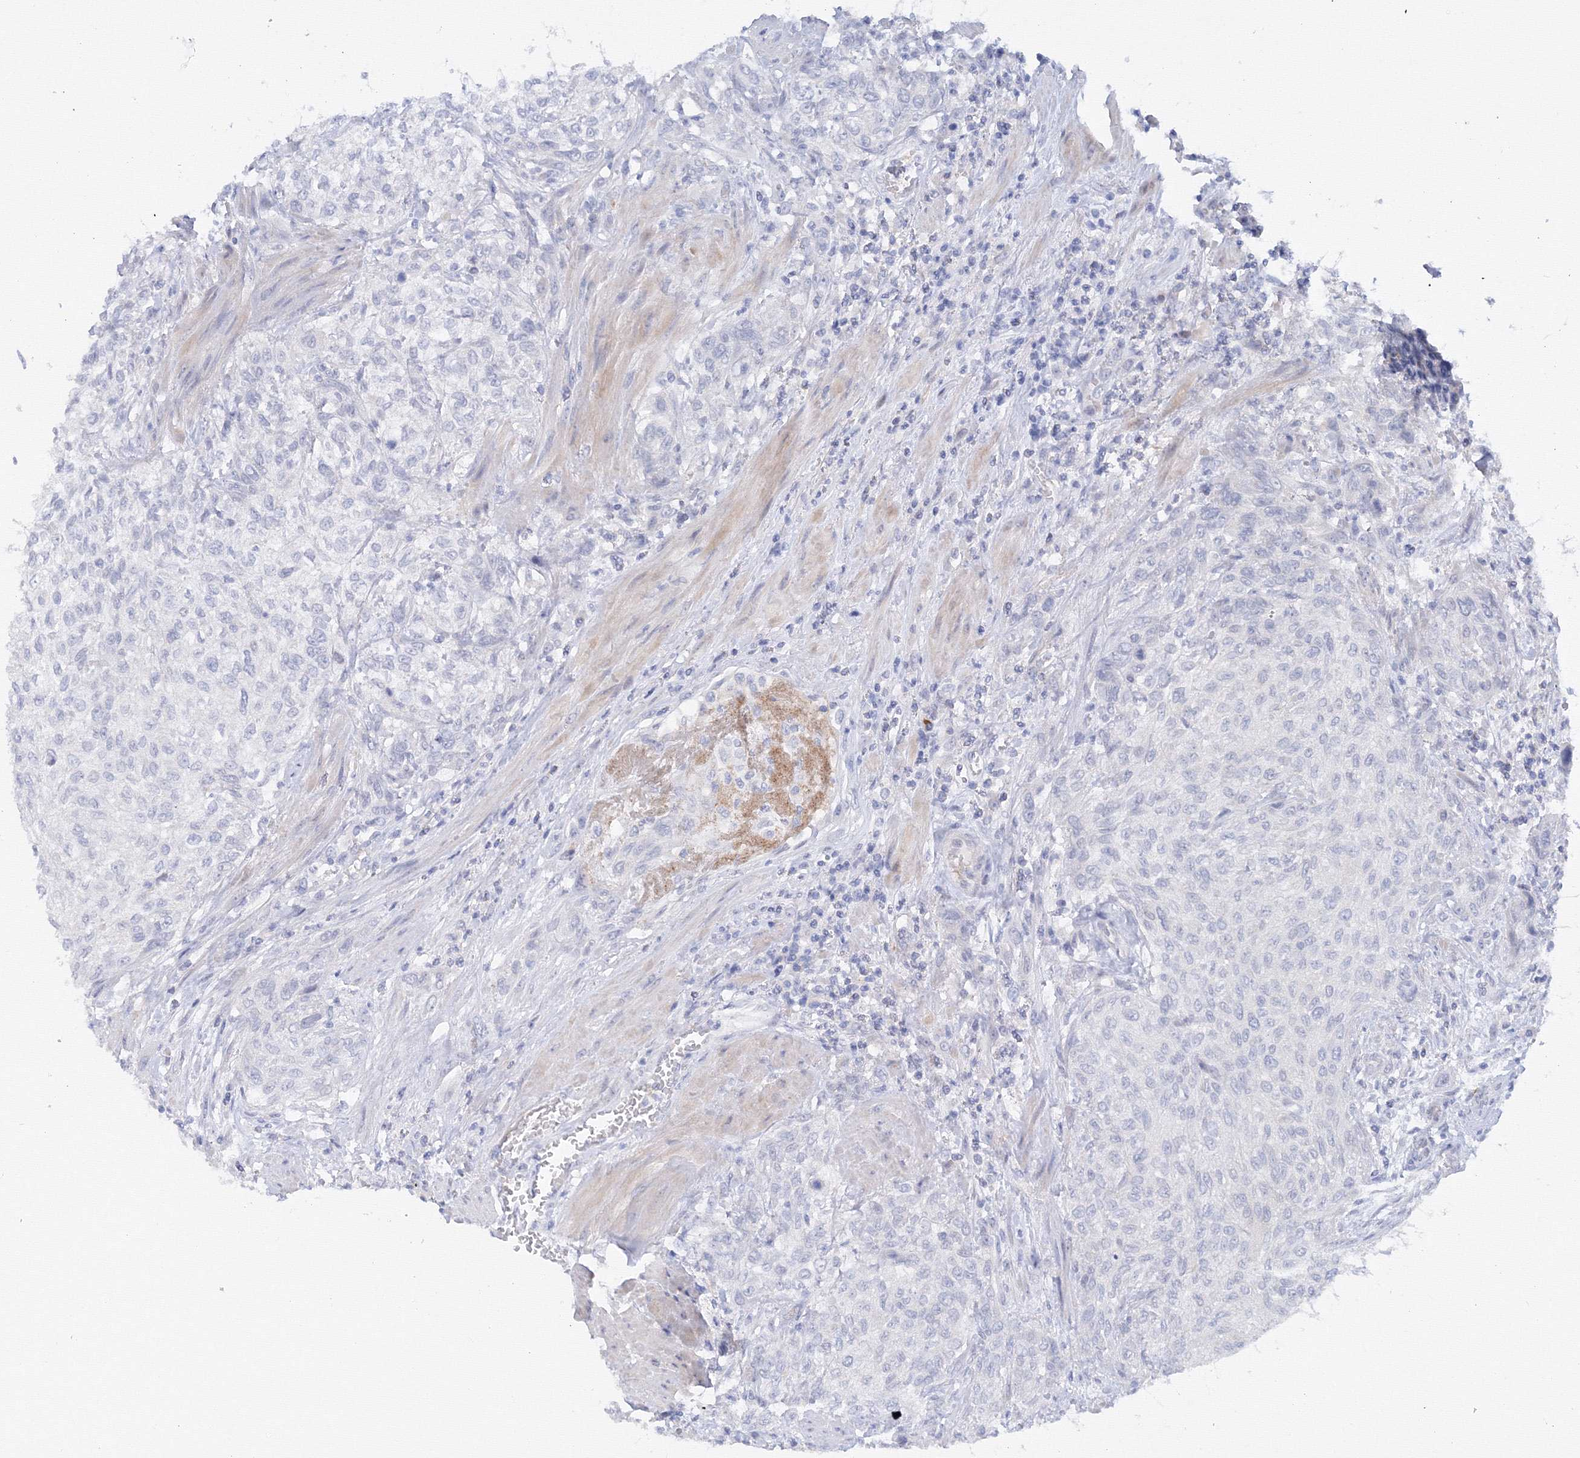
{"staining": {"intensity": "negative", "quantity": "none", "location": "none"}, "tissue": "urothelial cancer", "cell_type": "Tumor cells", "image_type": "cancer", "snomed": [{"axis": "morphology", "description": "Urothelial carcinoma, High grade"}, {"axis": "topography", "description": "Urinary bladder"}], "caption": "This is an IHC histopathology image of high-grade urothelial carcinoma. There is no staining in tumor cells.", "gene": "TAMM41", "patient": {"sex": "male", "age": 35}}